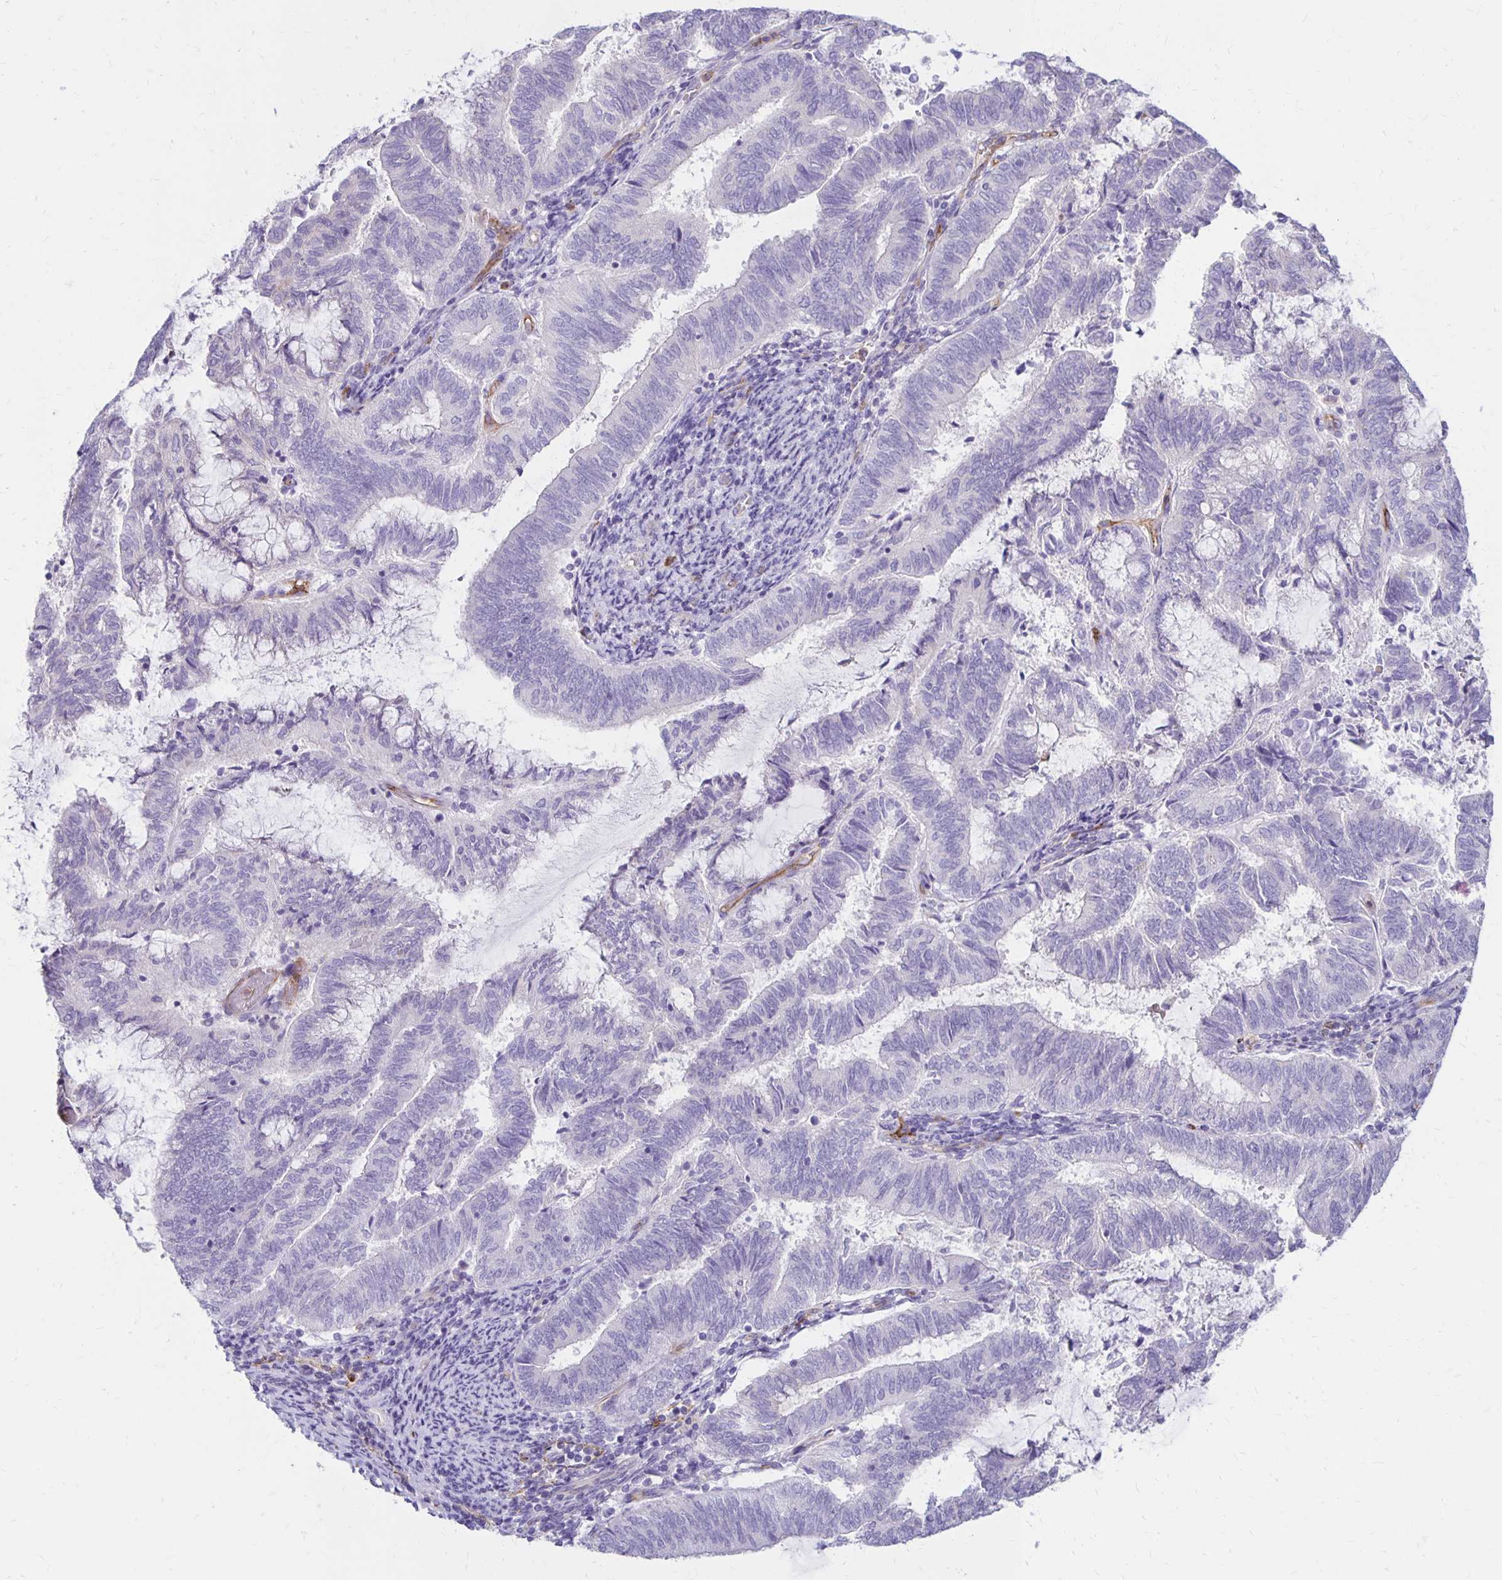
{"staining": {"intensity": "negative", "quantity": "none", "location": "none"}, "tissue": "endometrial cancer", "cell_type": "Tumor cells", "image_type": "cancer", "snomed": [{"axis": "morphology", "description": "Adenocarcinoma, NOS"}, {"axis": "topography", "description": "Endometrium"}], "caption": "Immunohistochemistry (IHC) image of neoplastic tissue: human endometrial cancer stained with DAB (3,3'-diaminobenzidine) displays no significant protein staining in tumor cells.", "gene": "TTYH1", "patient": {"sex": "female", "age": 65}}